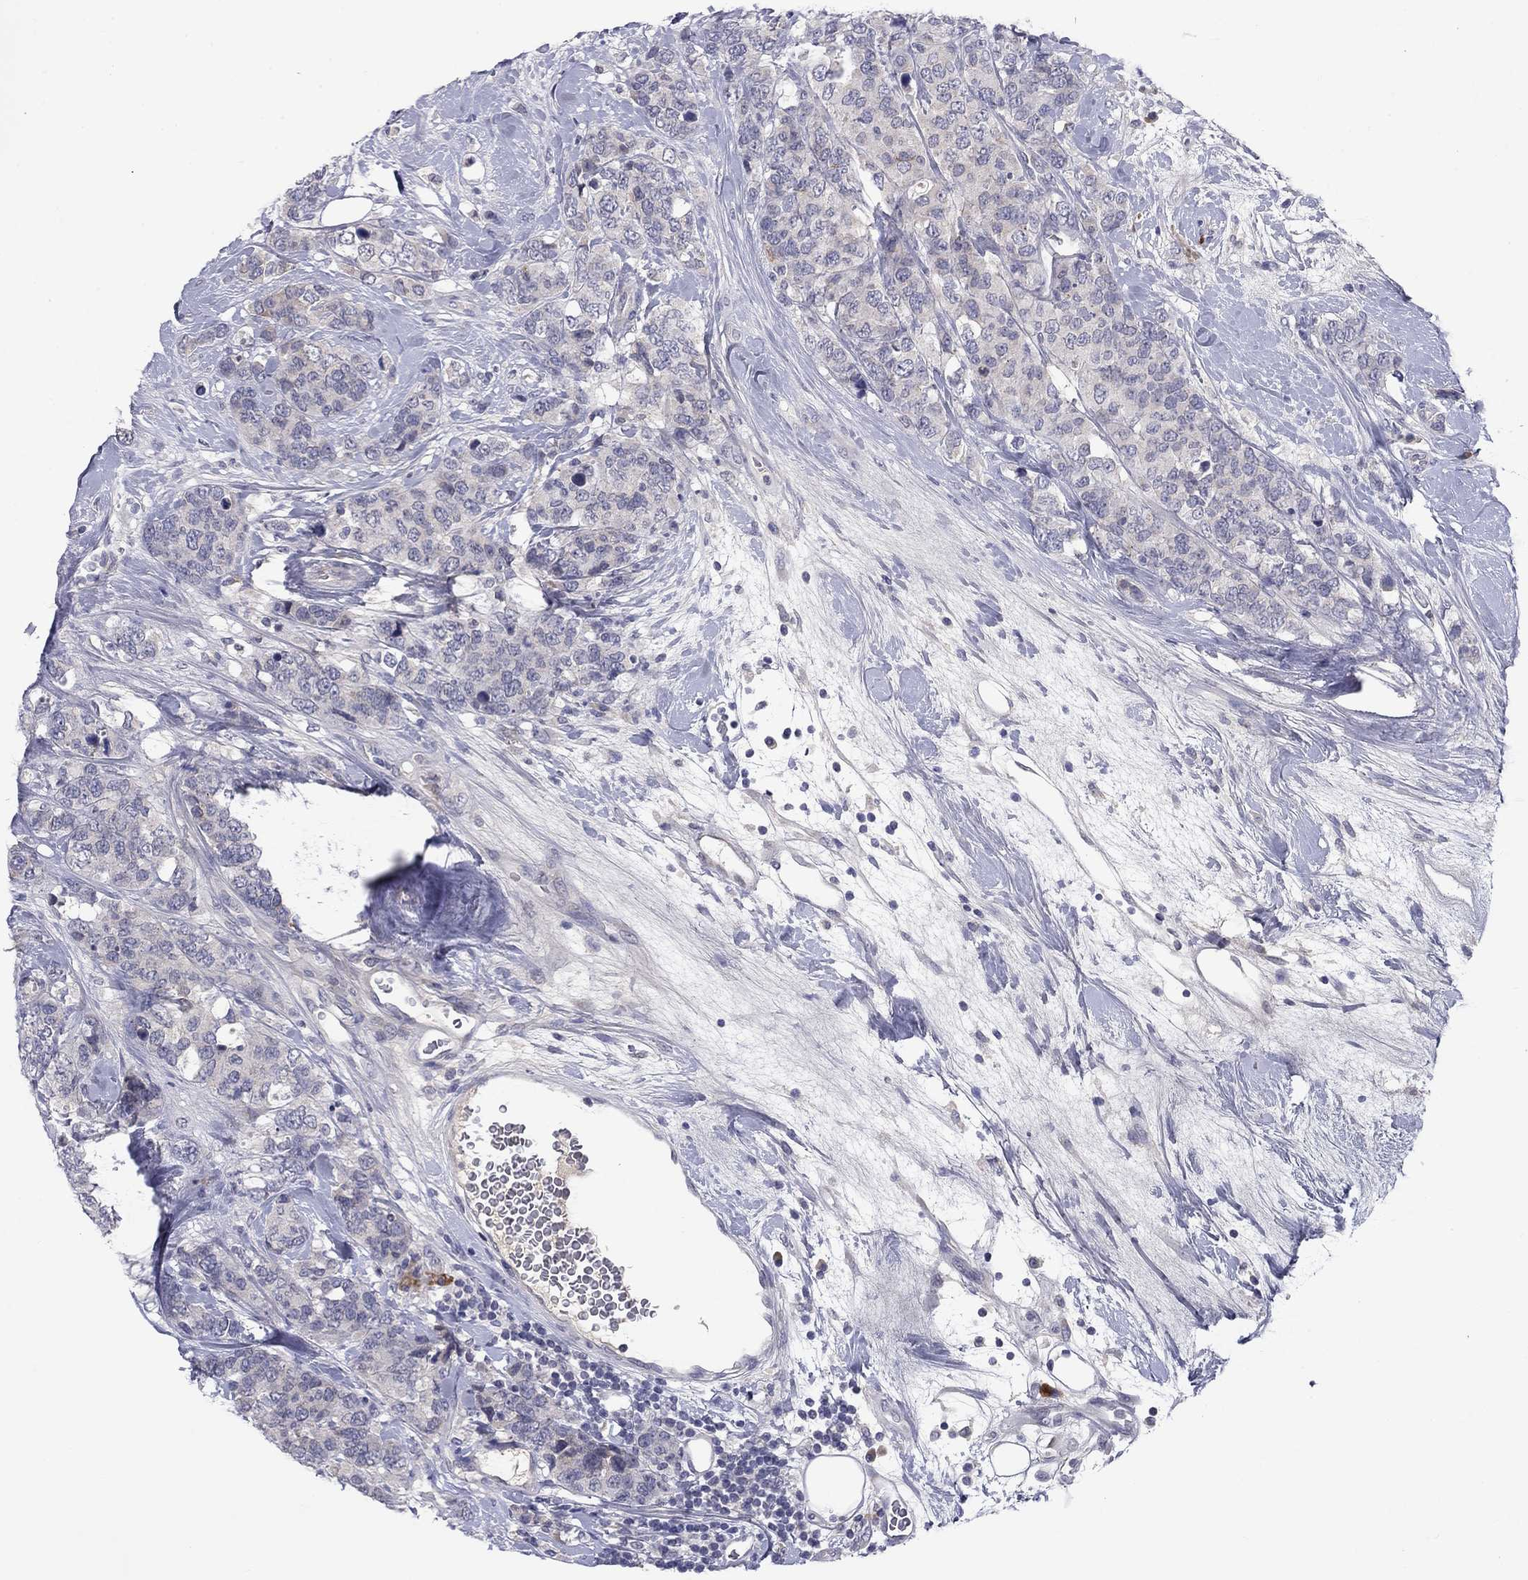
{"staining": {"intensity": "negative", "quantity": "none", "location": "none"}, "tissue": "breast cancer", "cell_type": "Tumor cells", "image_type": "cancer", "snomed": [{"axis": "morphology", "description": "Lobular carcinoma"}, {"axis": "topography", "description": "Breast"}], "caption": "Lobular carcinoma (breast) was stained to show a protein in brown. There is no significant positivity in tumor cells. Brightfield microscopy of immunohistochemistry stained with DAB (brown) and hematoxylin (blue), captured at high magnification.", "gene": "CACNA1A", "patient": {"sex": "female", "age": 59}}